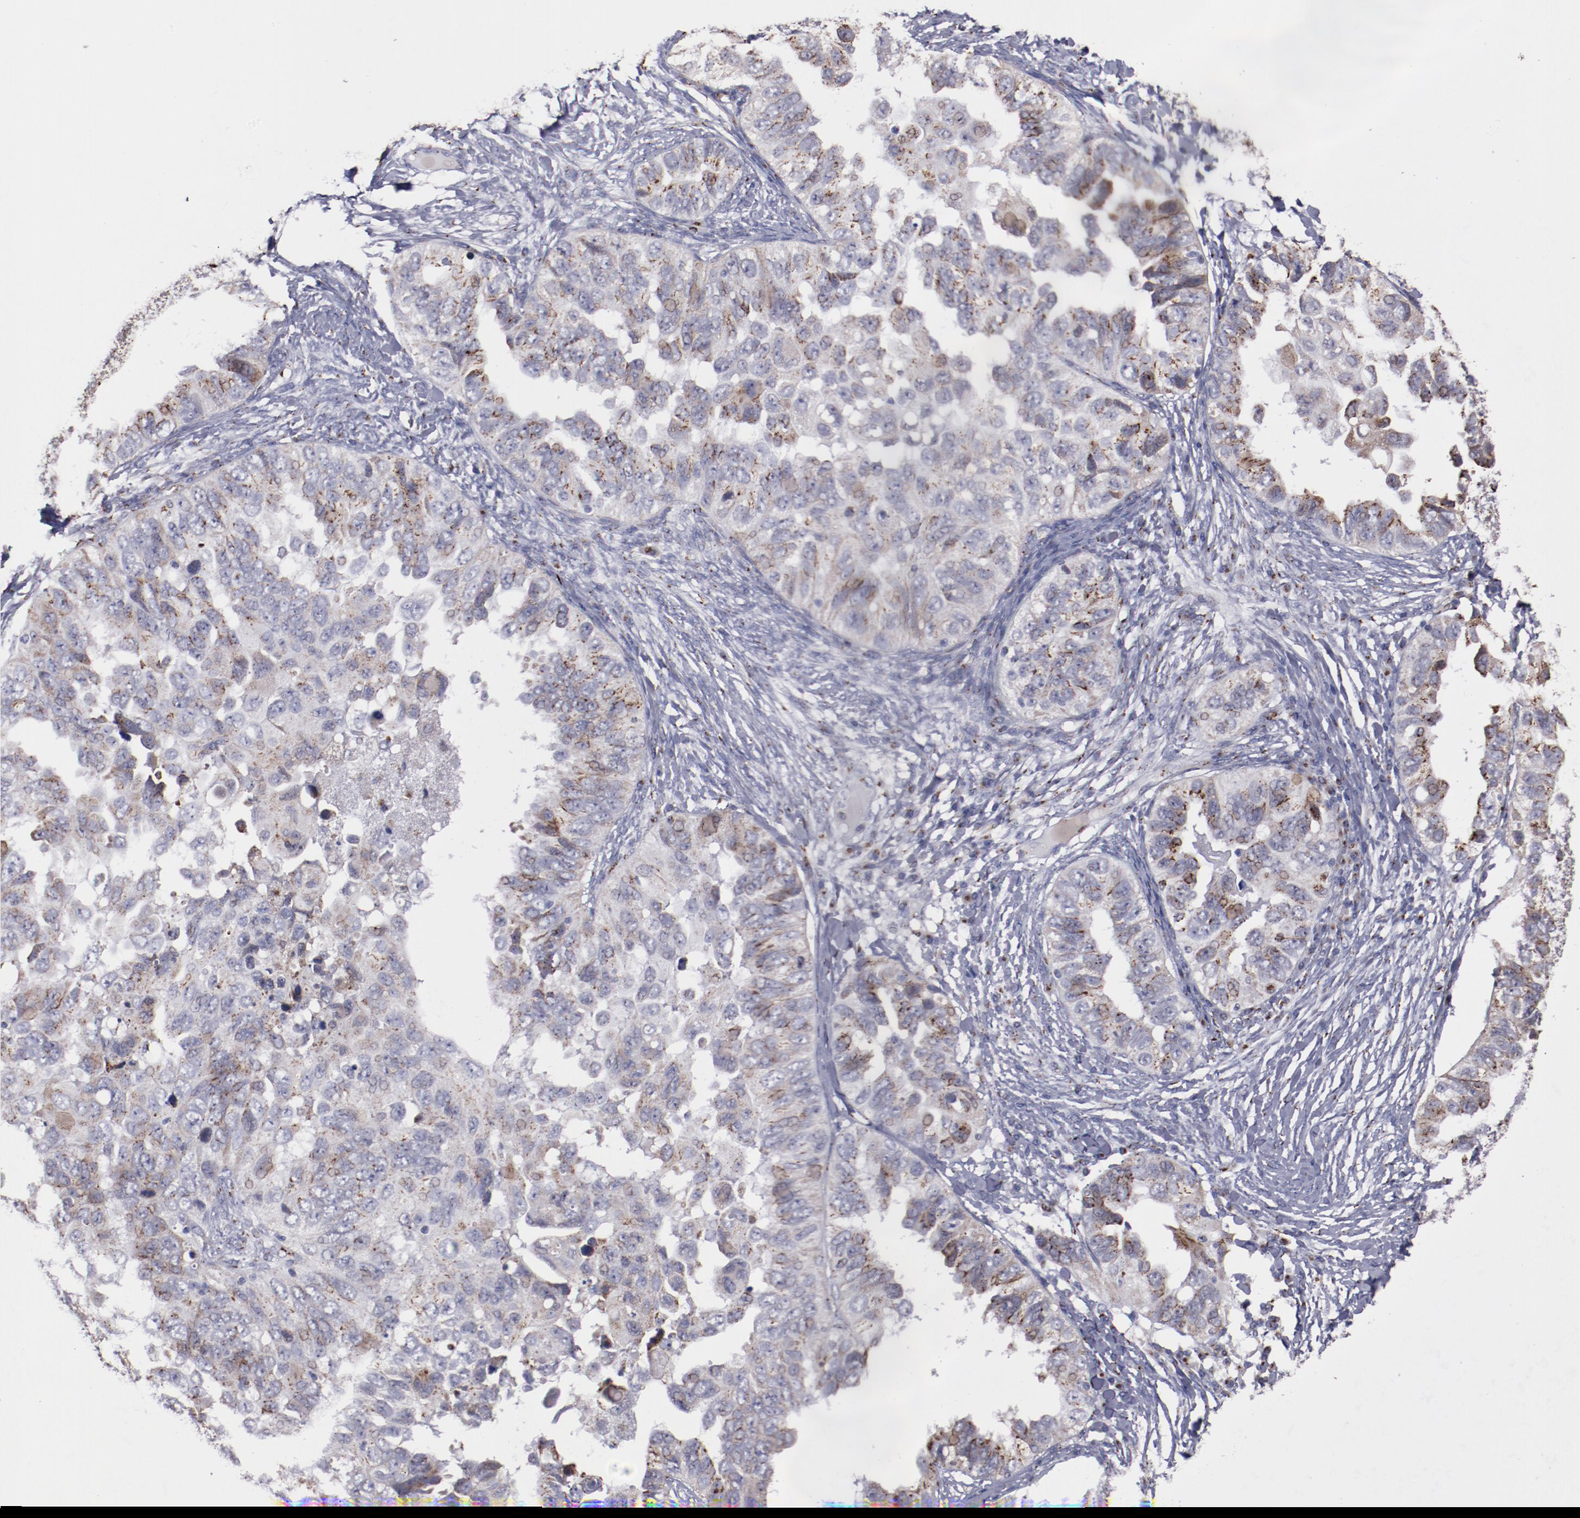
{"staining": {"intensity": "strong", "quantity": ">75%", "location": "cytoplasmic/membranous"}, "tissue": "ovarian cancer", "cell_type": "Tumor cells", "image_type": "cancer", "snomed": [{"axis": "morphology", "description": "Cystadenocarcinoma, serous, NOS"}, {"axis": "topography", "description": "Ovary"}], "caption": "Immunohistochemistry (IHC) of ovarian cancer reveals high levels of strong cytoplasmic/membranous expression in about >75% of tumor cells. Immunohistochemistry (IHC) stains the protein in brown and the nuclei are stained blue.", "gene": "GOLIM4", "patient": {"sex": "female", "age": 82}}